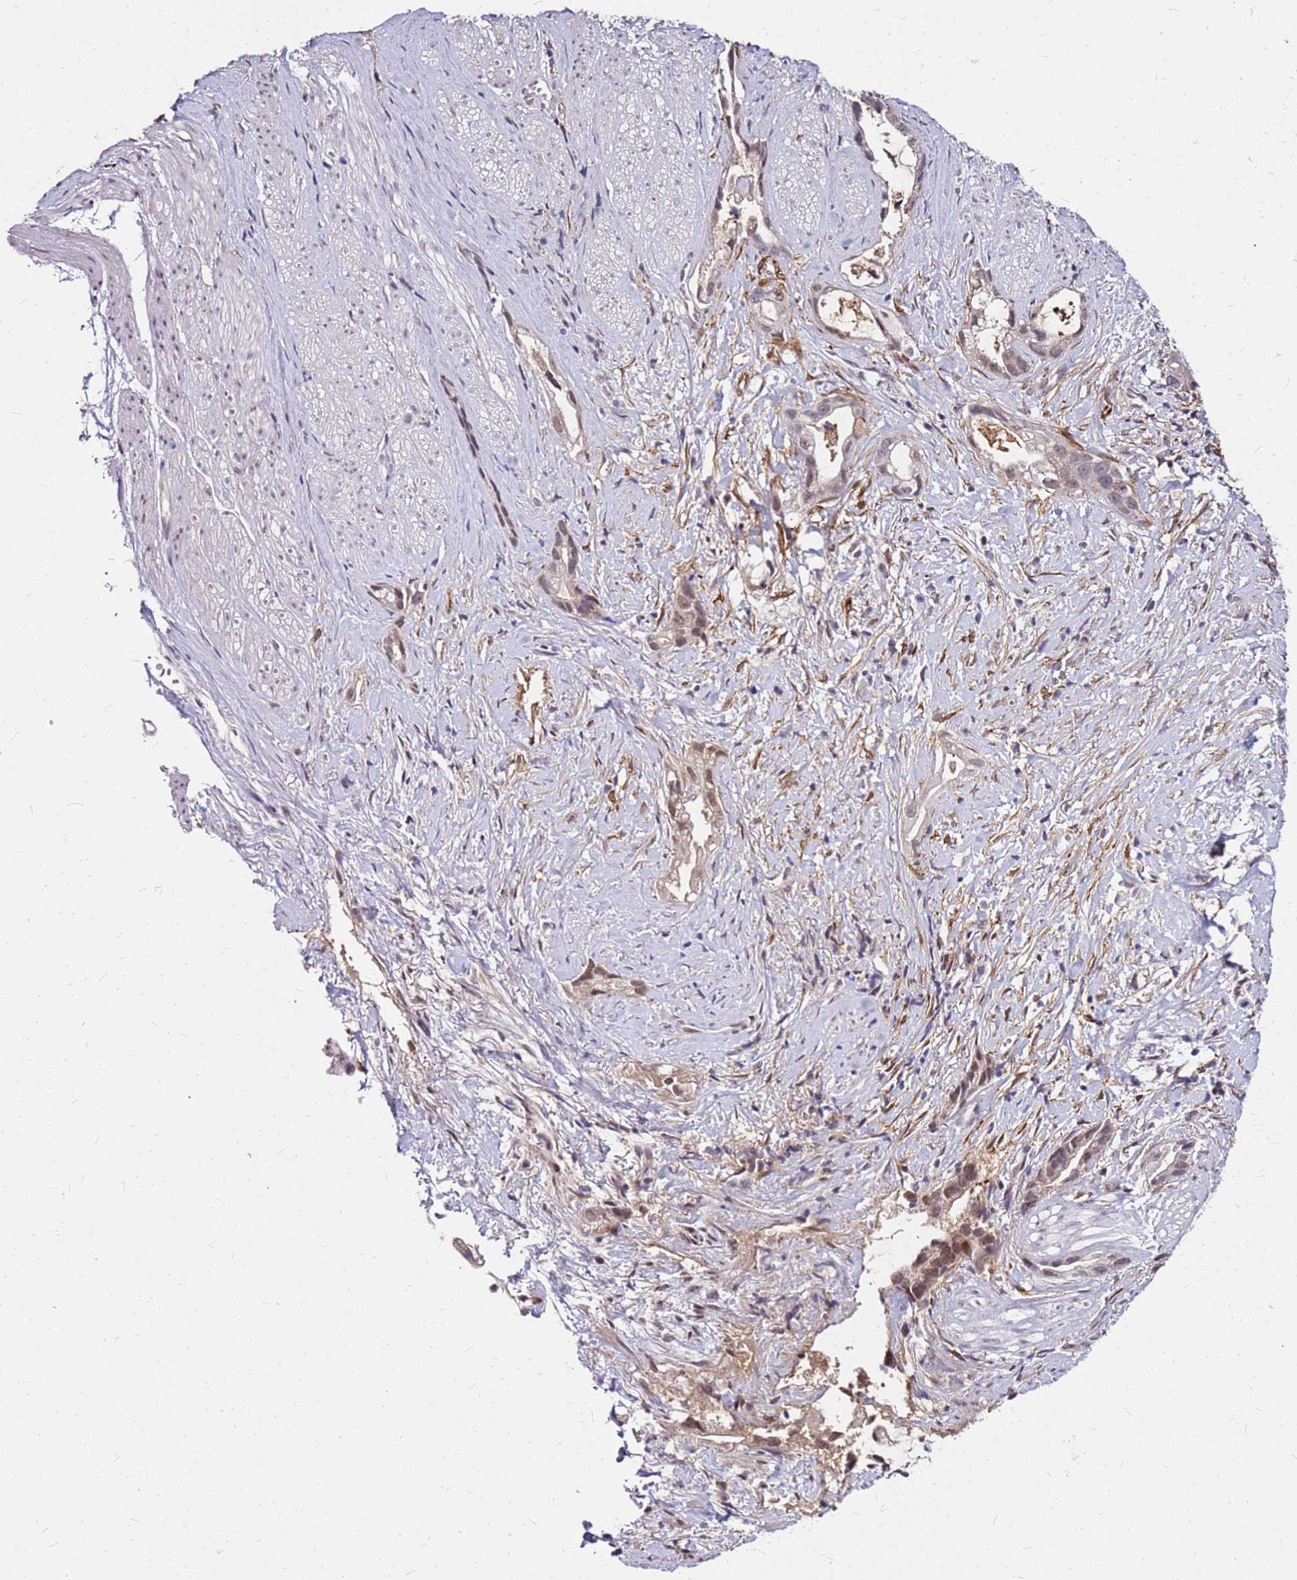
{"staining": {"intensity": "moderate", "quantity": "<25%", "location": "nuclear"}, "tissue": "stomach cancer", "cell_type": "Tumor cells", "image_type": "cancer", "snomed": [{"axis": "morphology", "description": "Adenocarcinoma, NOS"}, {"axis": "topography", "description": "Stomach"}], "caption": "Stomach cancer was stained to show a protein in brown. There is low levels of moderate nuclear positivity in approximately <25% of tumor cells.", "gene": "ALDH1A3", "patient": {"sex": "male", "age": 55}}